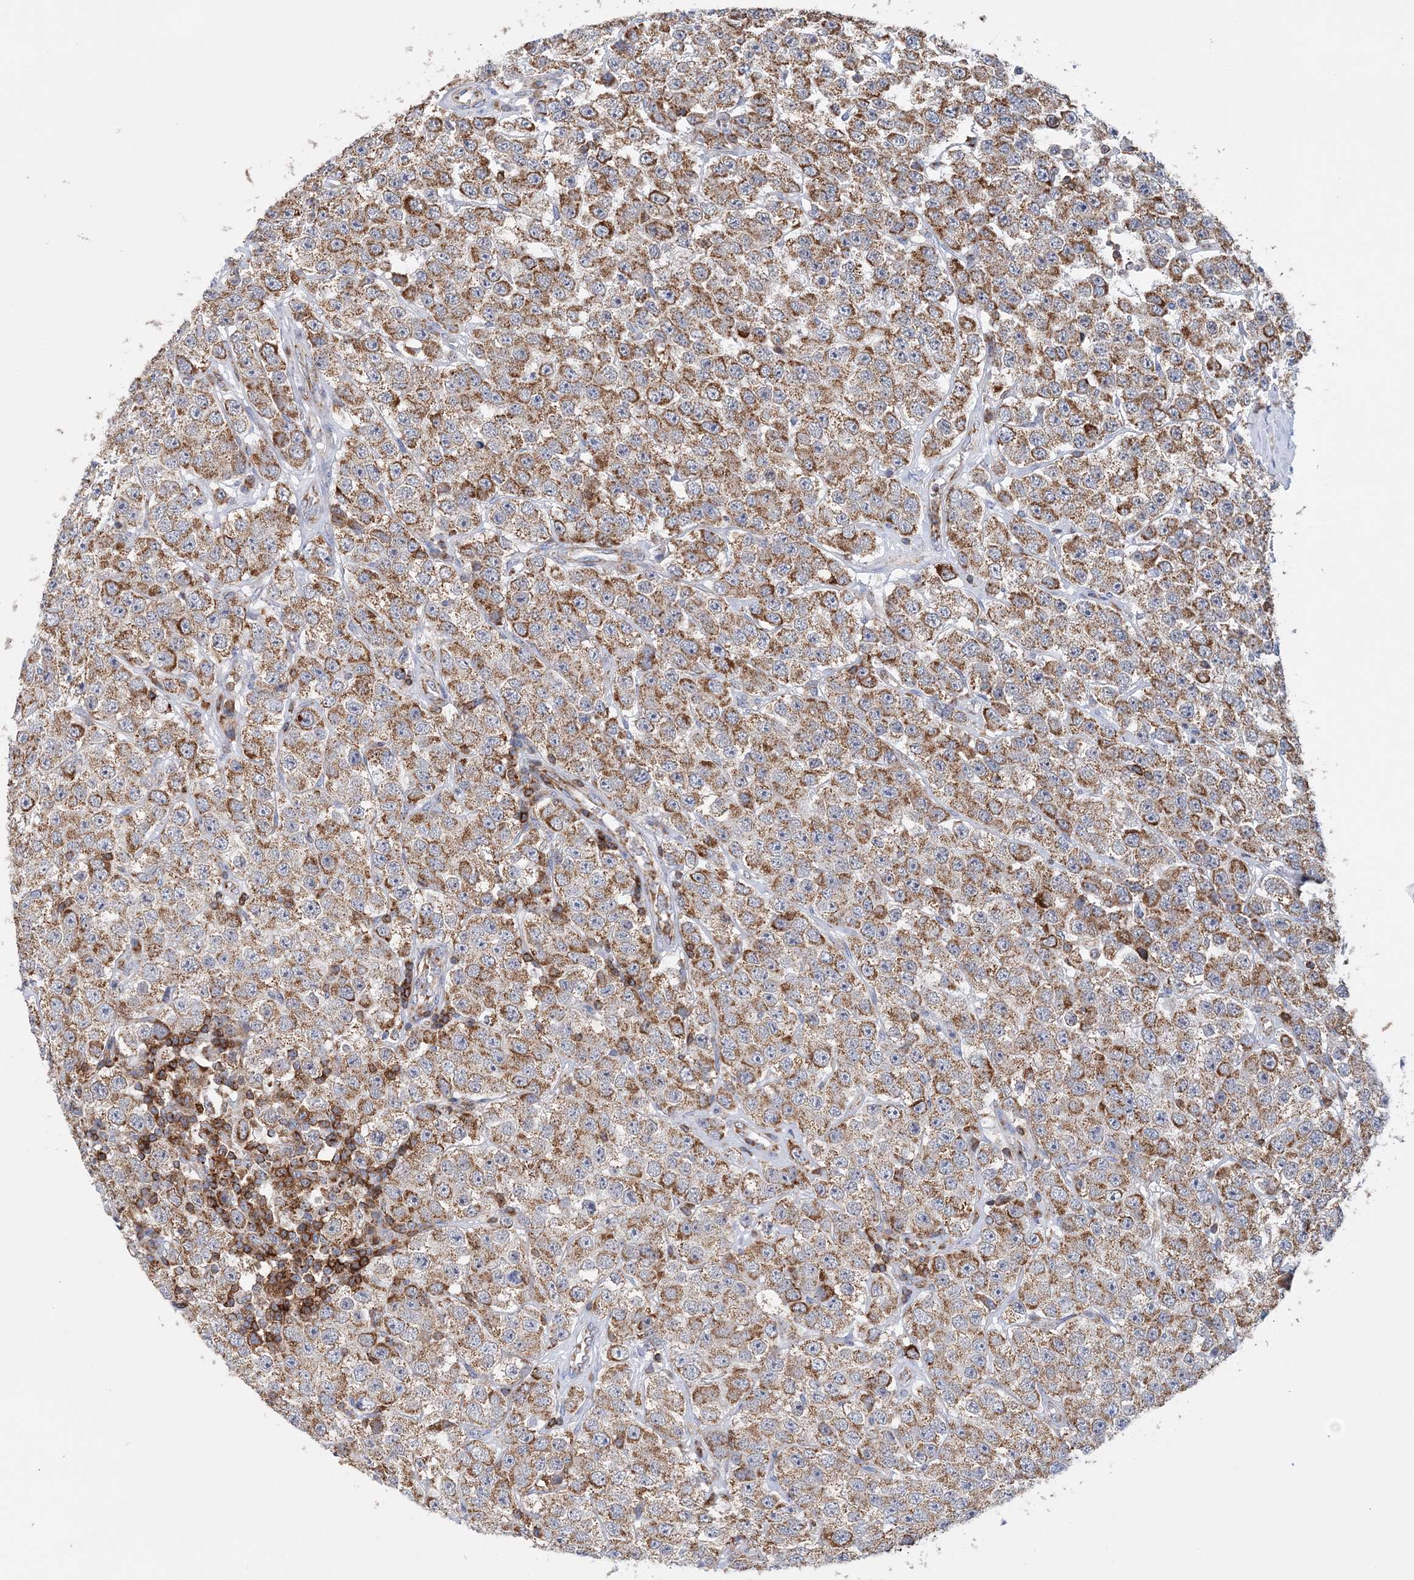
{"staining": {"intensity": "moderate", "quantity": ">75%", "location": "cytoplasmic/membranous"}, "tissue": "testis cancer", "cell_type": "Tumor cells", "image_type": "cancer", "snomed": [{"axis": "morphology", "description": "Seminoma, NOS"}, {"axis": "topography", "description": "Testis"}], "caption": "An immunohistochemistry (IHC) image of neoplastic tissue is shown. Protein staining in brown highlights moderate cytoplasmic/membranous positivity in seminoma (testis) within tumor cells.", "gene": "TTC32", "patient": {"sex": "male", "age": 28}}